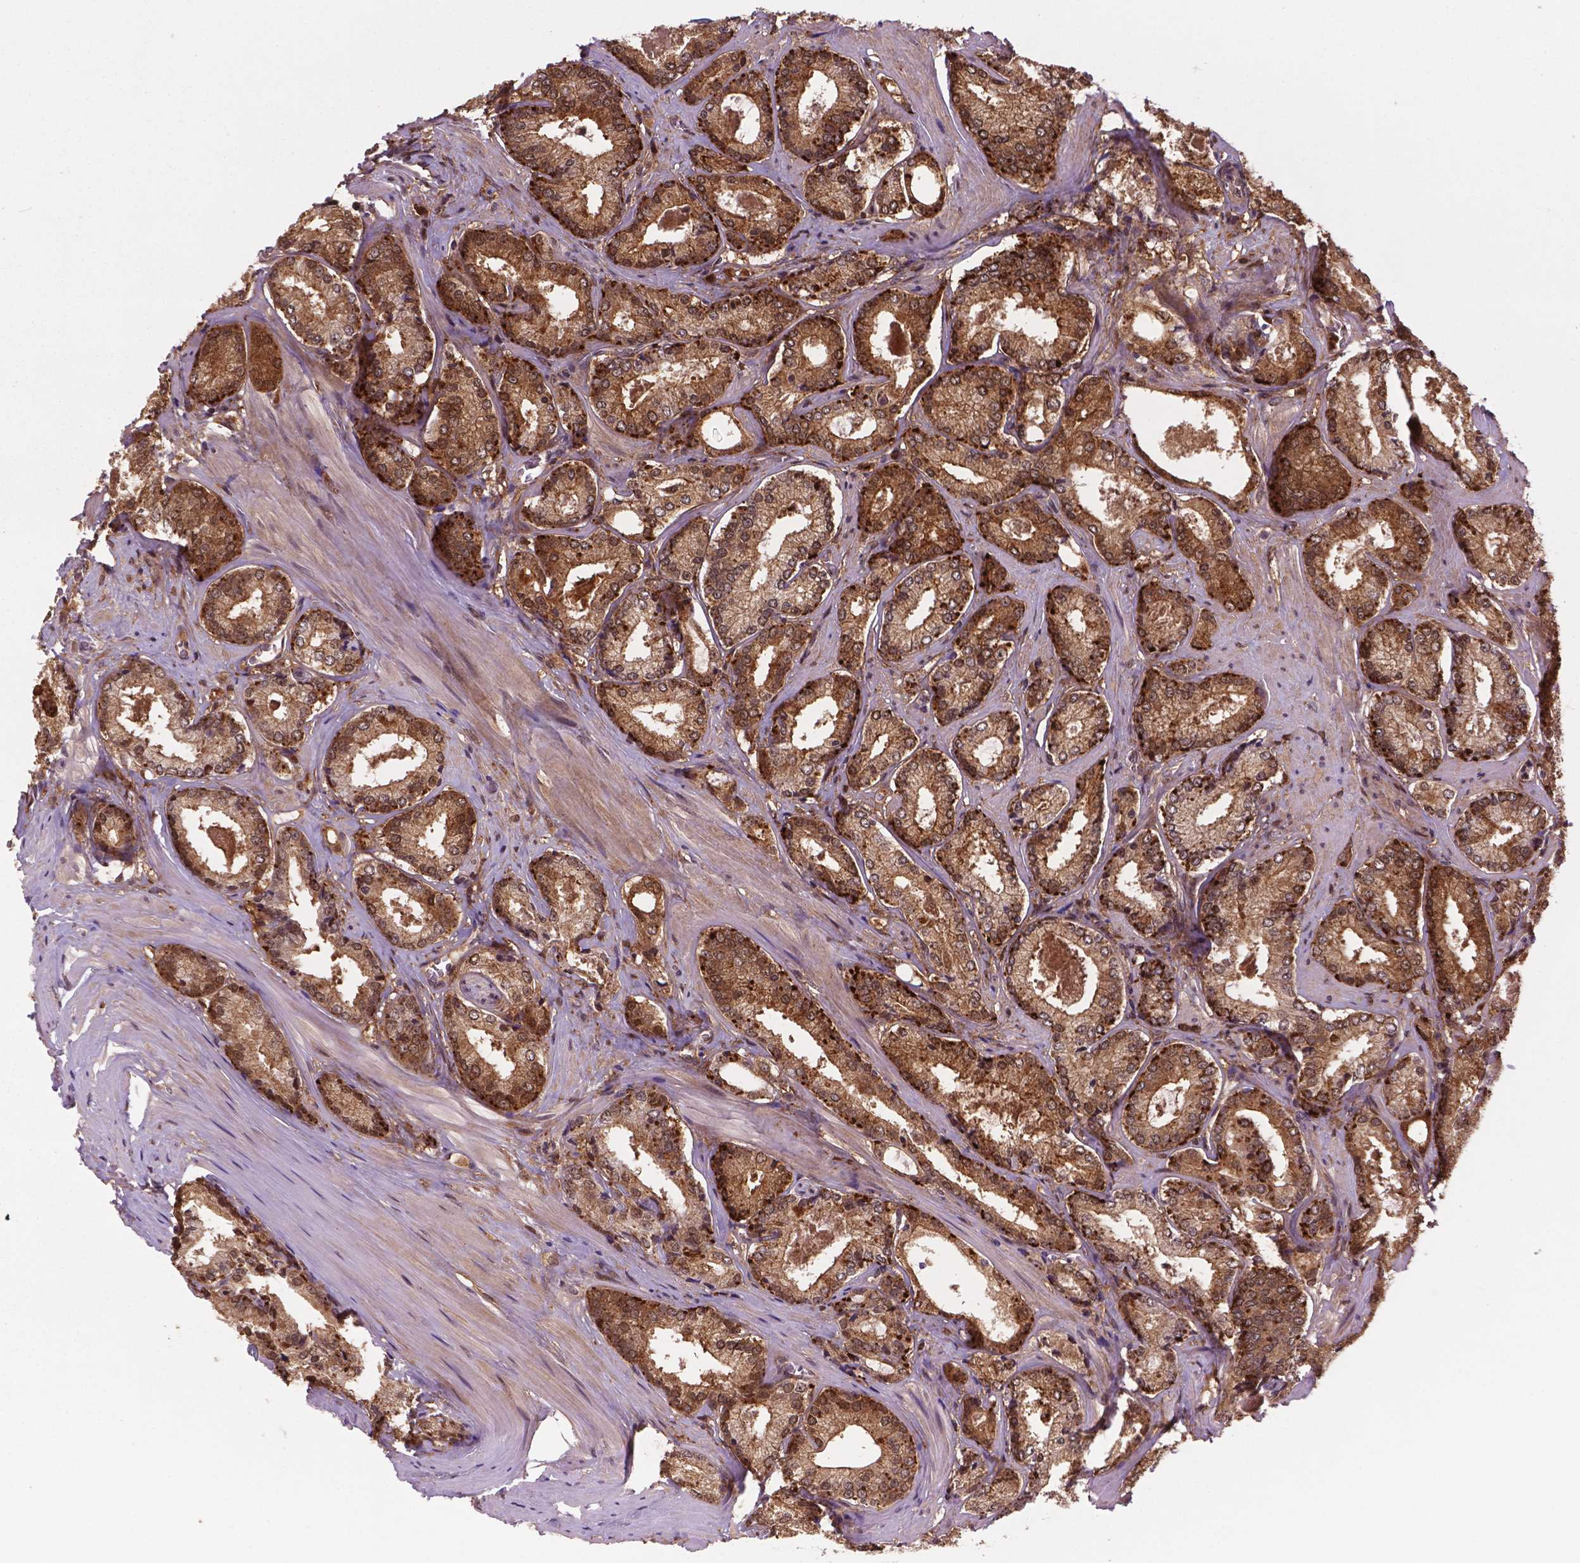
{"staining": {"intensity": "moderate", "quantity": ">75%", "location": "cytoplasmic/membranous,nuclear"}, "tissue": "prostate cancer", "cell_type": "Tumor cells", "image_type": "cancer", "snomed": [{"axis": "morphology", "description": "Adenocarcinoma, Low grade"}, {"axis": "topography", "description": "Prostate"}], "caption": "Brown immunohistochemical staining in low-grade adenocarcinoma (prostate) exhibits moderate cytoplasmic/membranous and nuclear positivity in approximately >75% of tumor cells. The staining was performed using DAB (3,3'-diaminobenzidine), with brown indicating positive protein expression. Nuclei are stained blue with hematoxylin.", "gene": "PLIN3", "patient": {"sex": "male", "age": 56}}